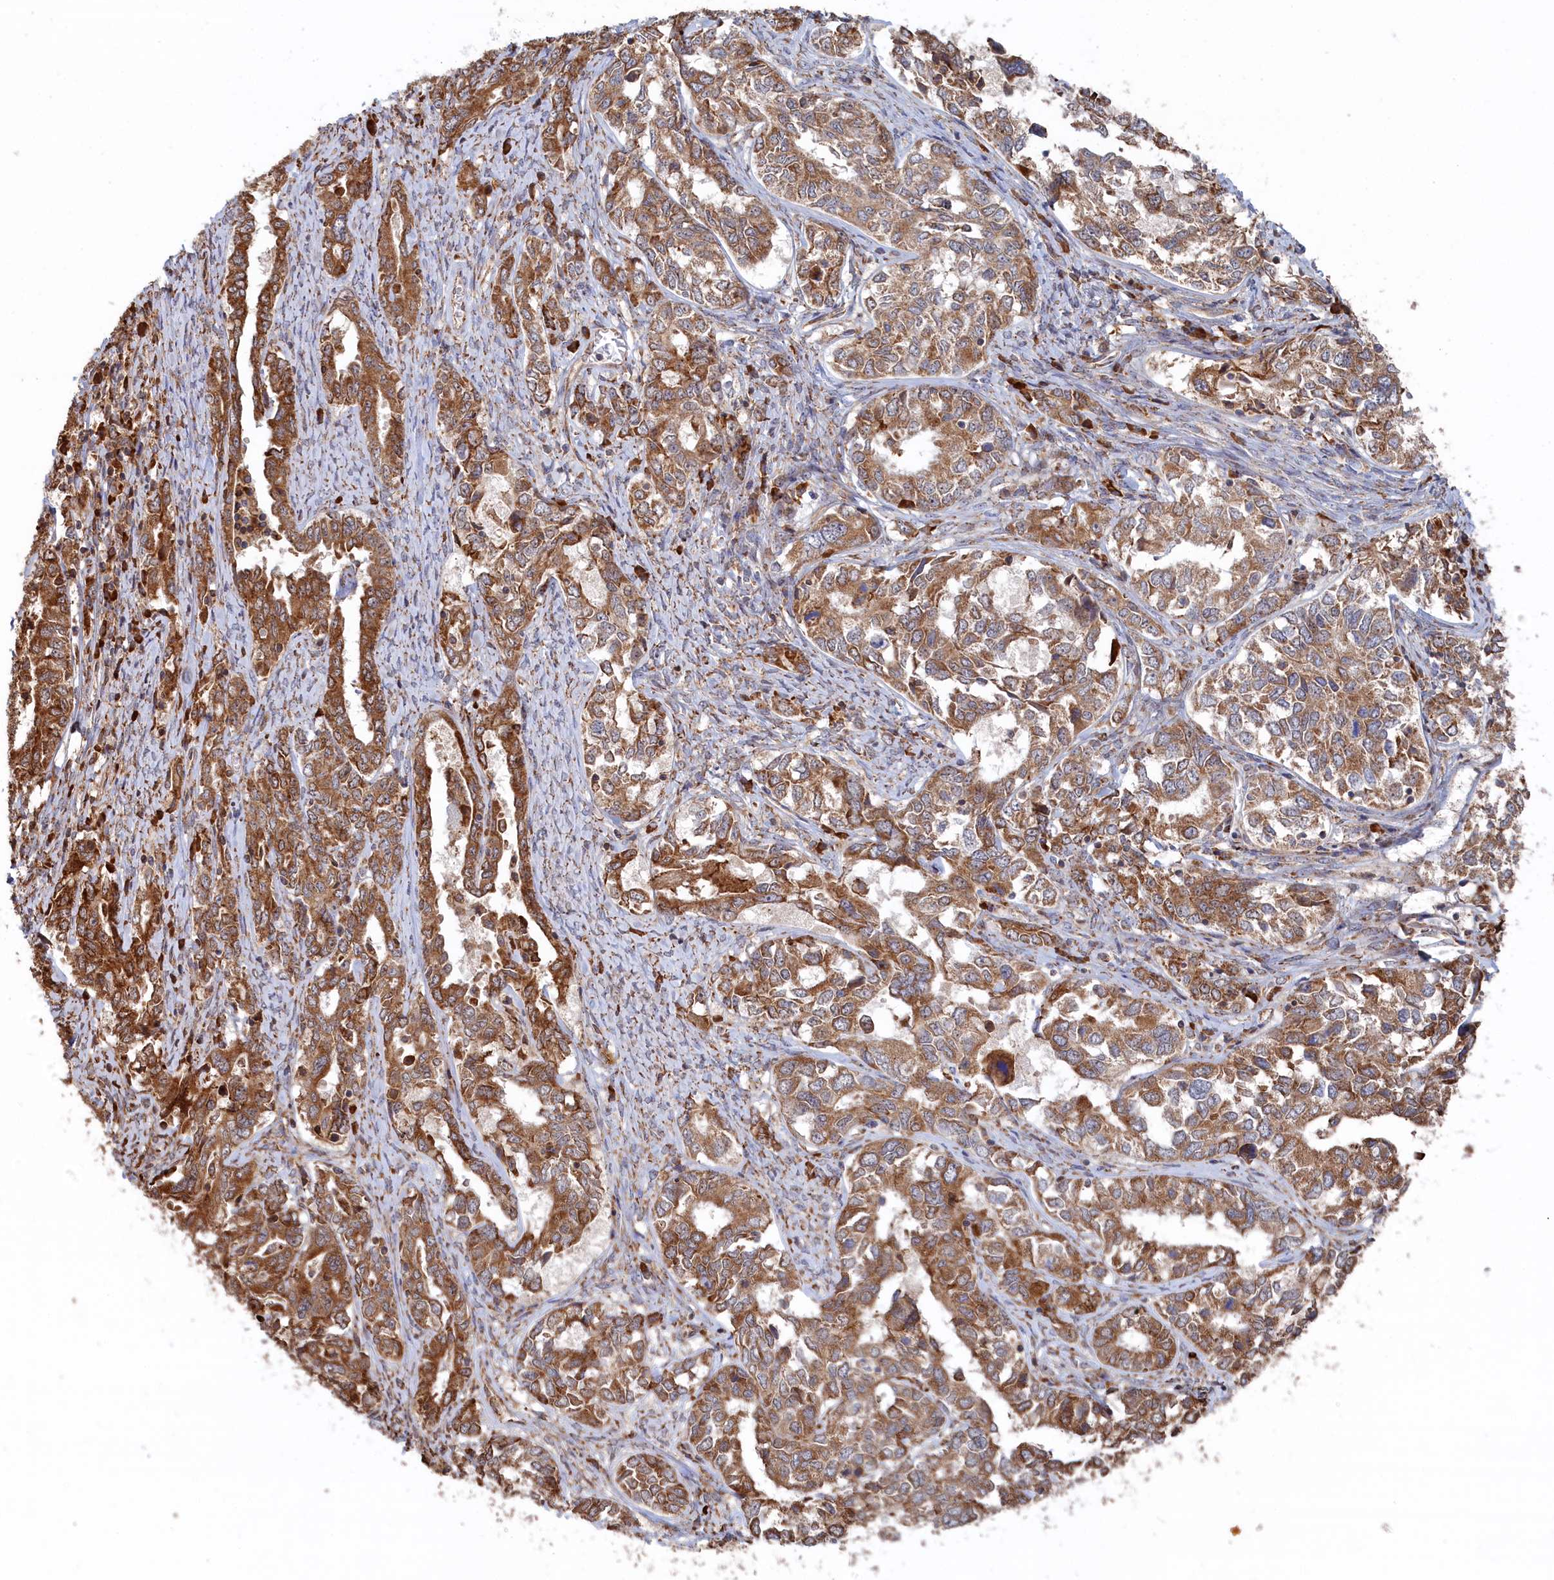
{"staining": {"intensity": "moderate", "quantity": ">75%", "location": "cytoplasmic/membranous"}, "tissue": "ovarian cancer", "cell_type": "Tumor cells", "image_type": "cancer", "snomed": [{"axis": "morphology", "description": "Carcinoma, endometroid"}, {"axis": "topography", "description": "Ovary"}], "caption": "High-magnification brightfield microscopy of ovarian cancer (endometroid carcinoma) stained with DAB (brown) and counterstained with hematoxylin (blue). tumor cells exhibit moderate cytoplasmic/membranous staining is identified in approximately>75% of cells.", "gene": "BPIFB6", "patient": {"sex": "female", "age": 62}}